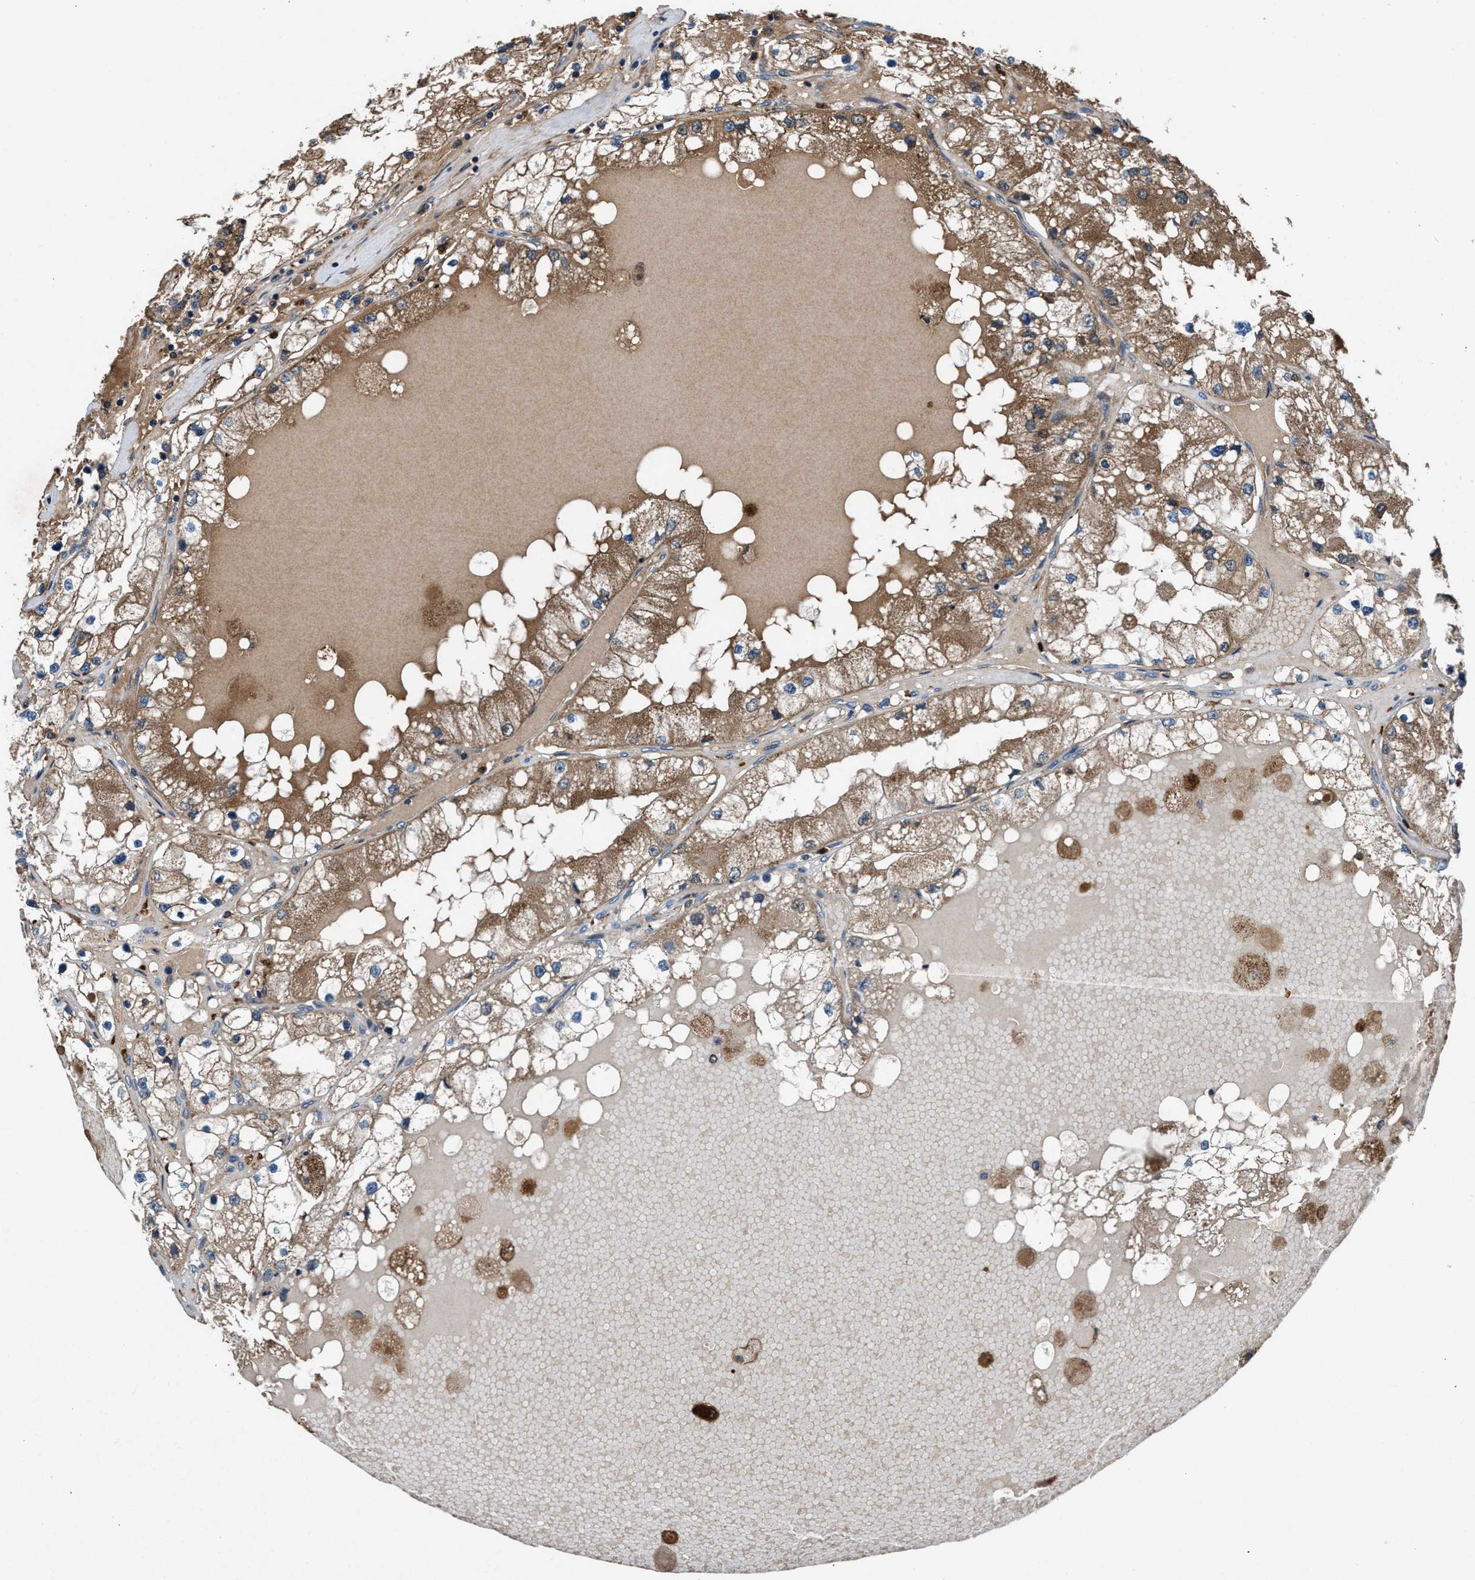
{"staining": {"intensity": "moderate", "quantity": "25%-75%", "location": "cytoplasmic/membranous"}, "tissue": "renal cancer", "cell_type": "Tumor cells", "image_type": "cancer", "snomed": [{"axis": "morphology", "description": "Adenocarcinoma, NOS"}, {"axis": "topography", "description": "Kidney"}], "caption": "Human renal adenocarcinoma stained with a protein marker demonstrates moderate staining in tumor cells.", "gene": "FAM221A", "patient": {"sex": "male", "age": 68}}